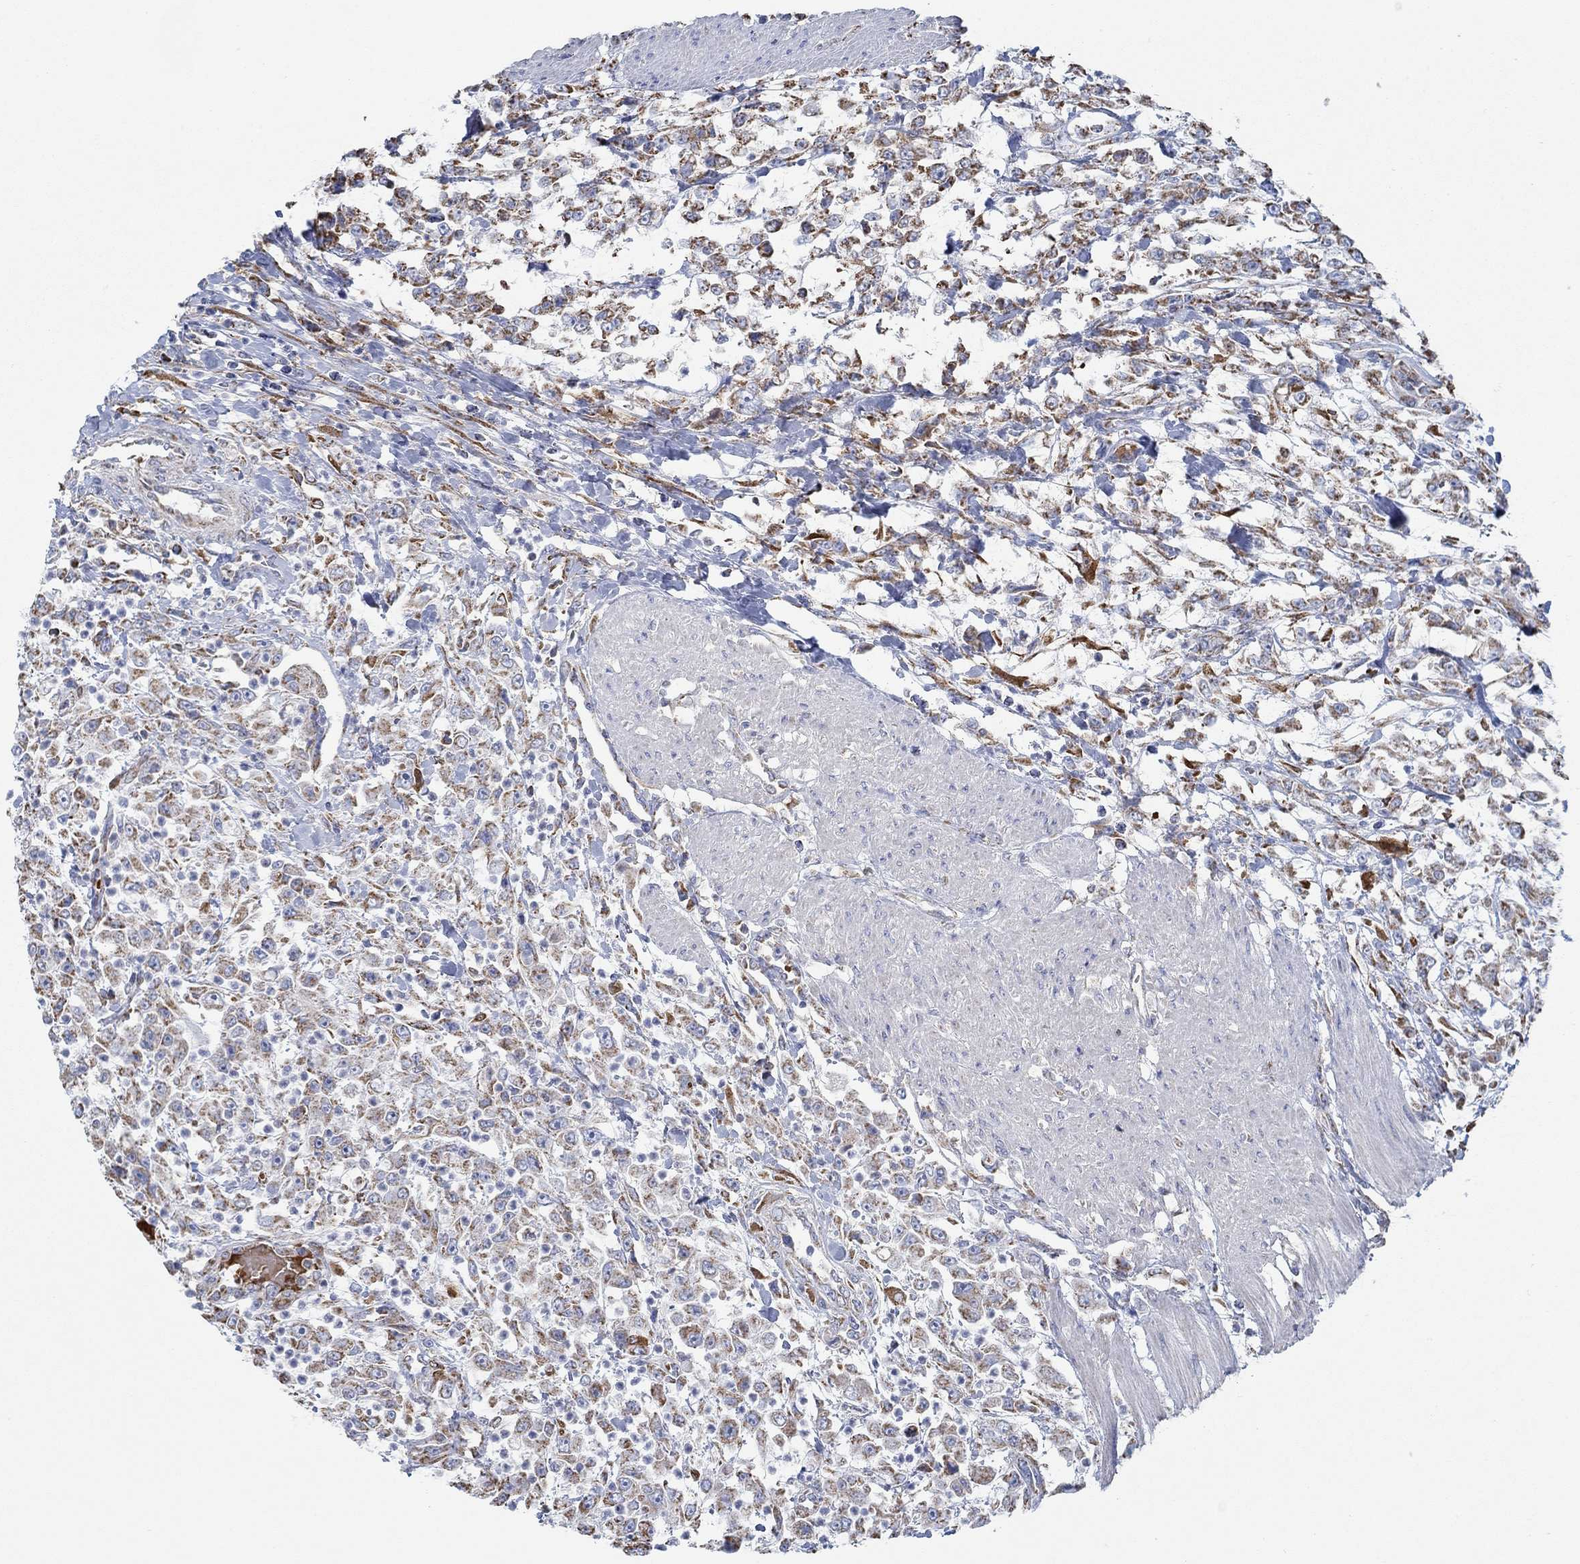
{"staining": {"intensity": "strong", "quantity": "25%-75%", "location": "cytoplasmic/membranous"}, "tissue": "urothelial cancer", "cell_type": "Tumor cells", "image_type": "cancer", "snomed": [{"axis": "morphology", "description": "Urothelial carcinoma, High grade"}, {"axis": "topography", "description": "Urinary bladder"}], "caption": "An image of human high-grade urothelial carcinoma stained for a protein exhibits strong cytoplasmic/membranous brown staining in tumor cells.", "gene": "GLOD5", "patient": {"sex": "male", "age": 46}}